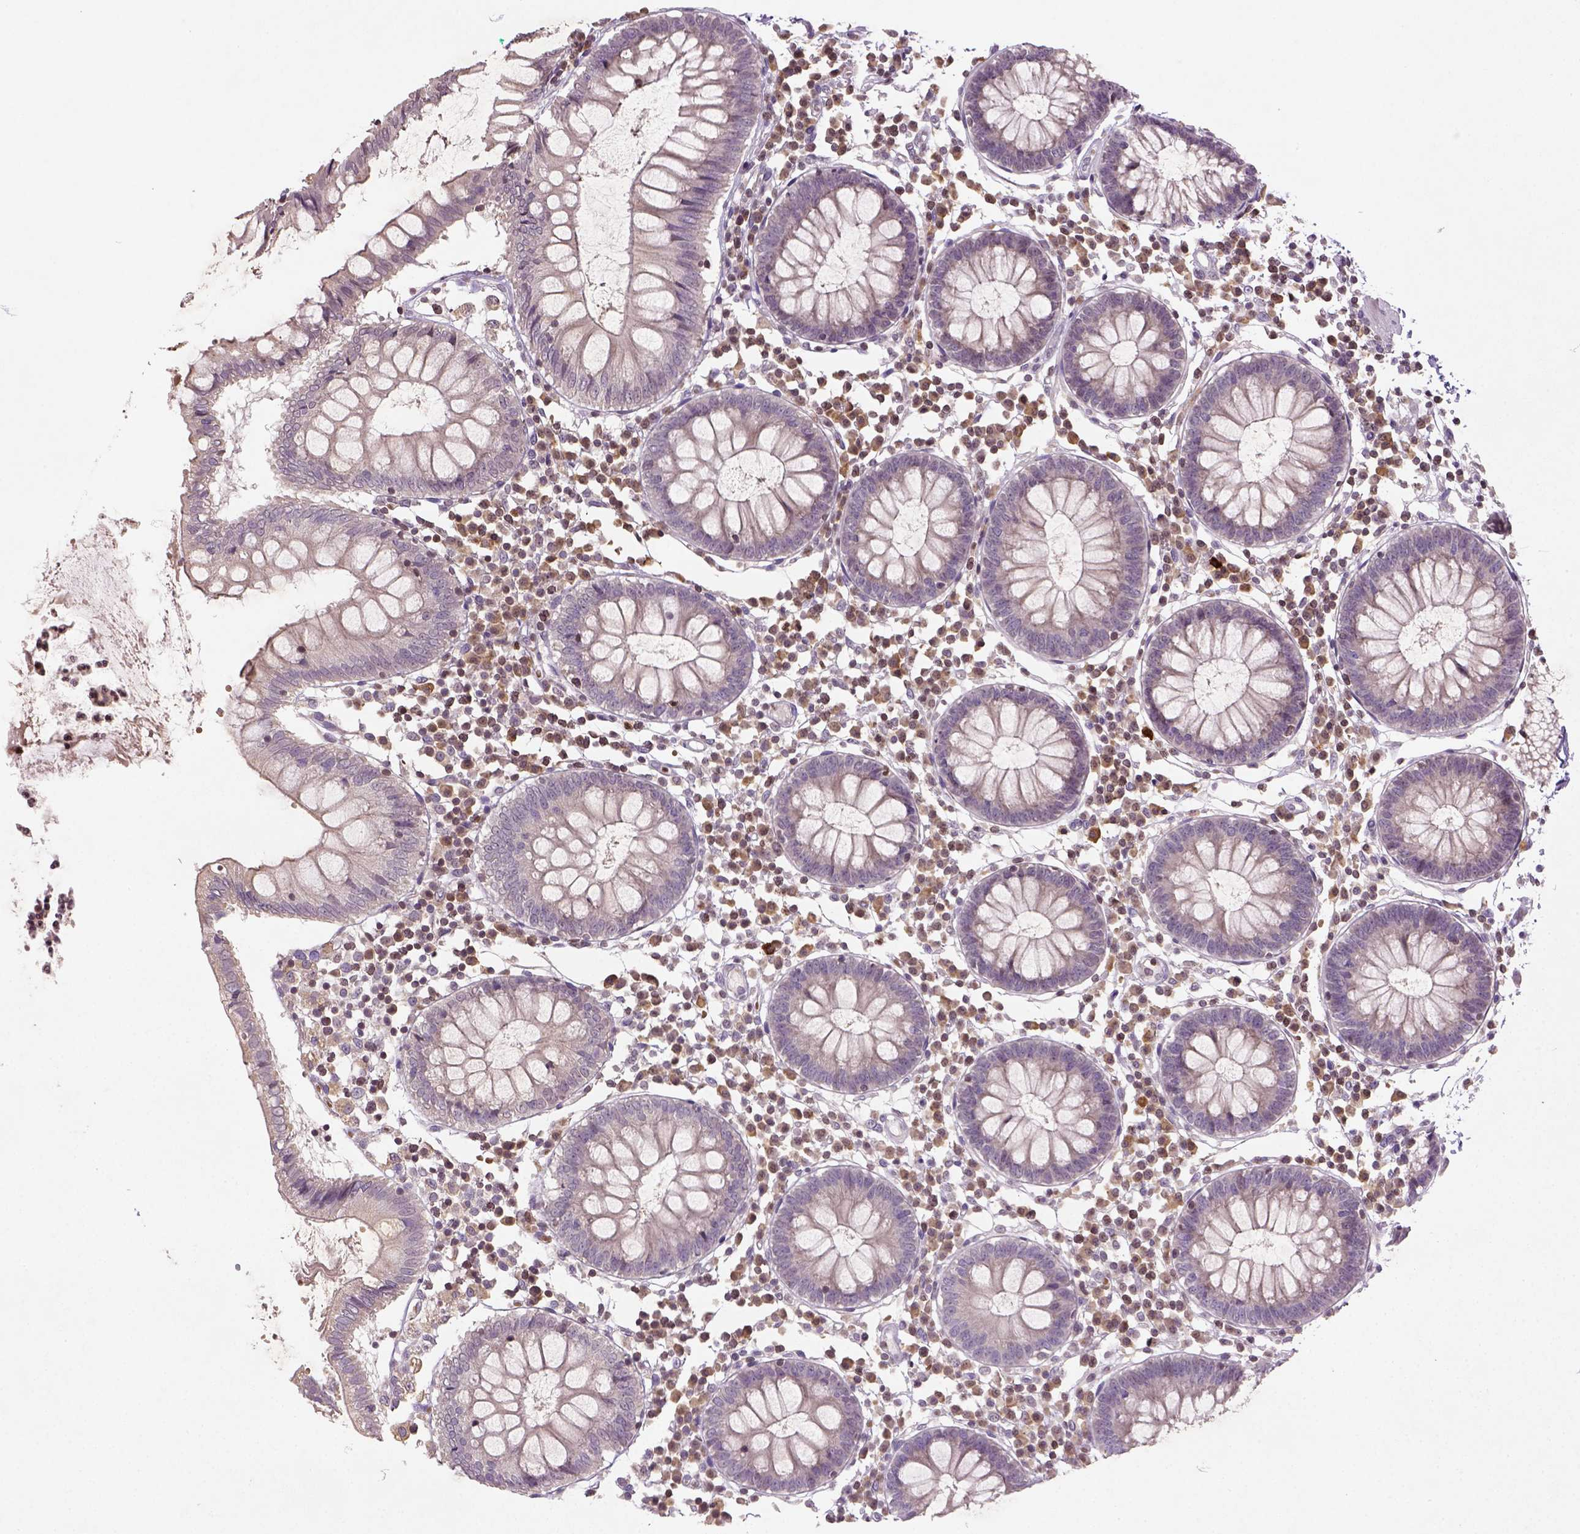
{"staining": {"intensity": "negative", "quantity": "none", "location": "none"}, "tissue": "colon", "cell_type": "Endothelial cells", "image_type": "normal", "snomed": [{"axis": "morphology", "description": "Normal tissue, NOS"}, {"axis": "morphology", "description": "Adenocarcinoma, NOS"}, {"axis": "topography", "description": "Colon"}], "caption": "Immunohistochemistry (IHC) of benign colon displays no expression in endothelial cells.", "gene": "NUDT3", "patient": {"sex": "male", "age": 83}}